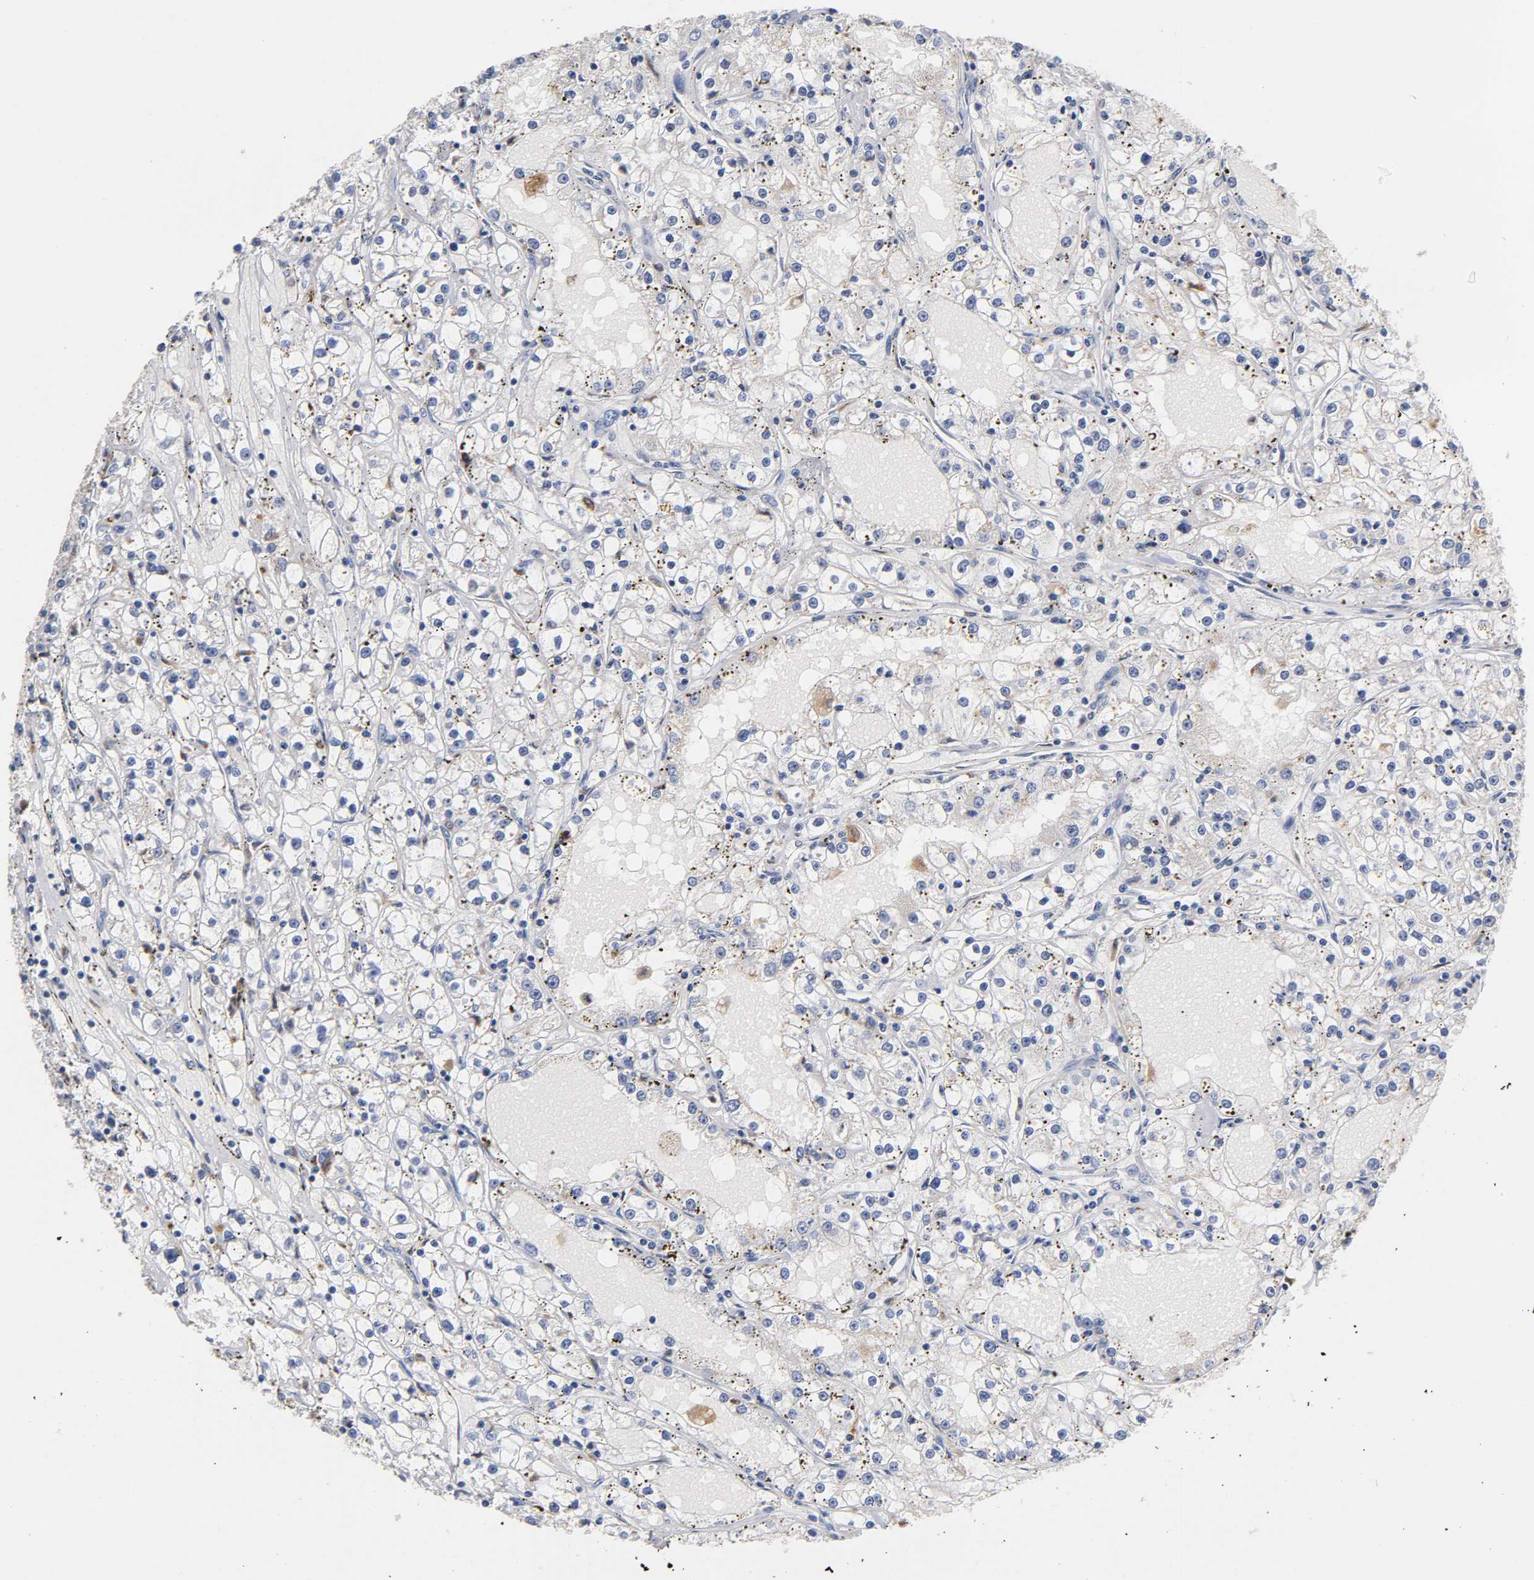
{"staining": {"intensity": "negative", "quantity": "none", "location": "none"}, "tissue": "renal cancer", "cell_type": "Tumor cells", "image_type": "cancer", "snomed": [{"axis": "morphology", "description": "Adenocarcinoma, NOS"}, {"axis": "topography", "description": "Kidney"}], "caption": "Immunohistochemistry (IHC) image of renal cancer (adenocarcinoma) stained for a protein (brown), which reveals no positivity in tumor cells.", "gene": "SEMA5A", "patient": {"sex": "male", "age": 56}}